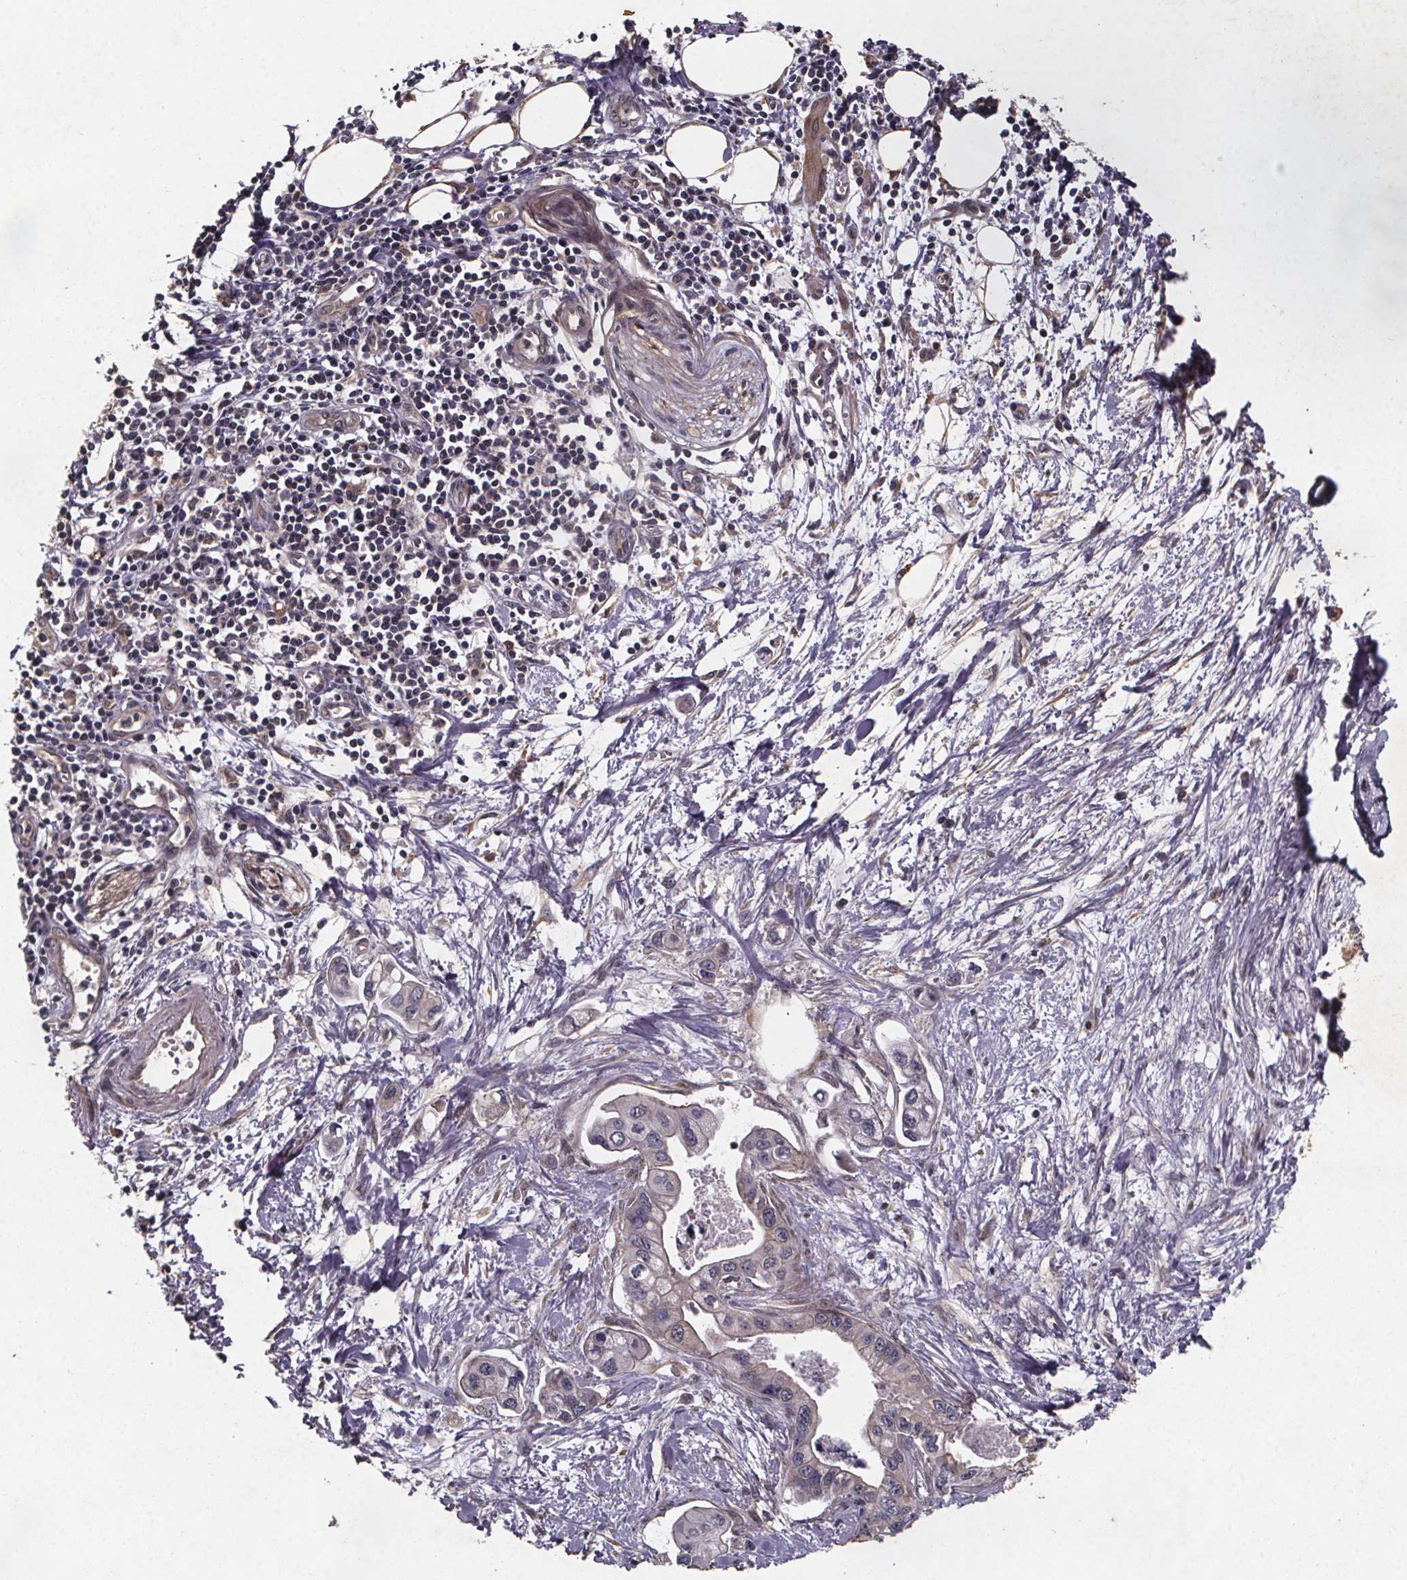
{"staining": {"intensity": "weak", "quantity": "25%-75%", "location": "cytoplasmic/membranous"}, "tissue": "pancreatic cancer", "cell_type": "Tumor cells", "image_type": "cancer", "snomed": [{"axis": "morphology", "description": "Adenocarcinoma, NOS"}, {"axis": "topography", "description": "Pancreas"}], "caption": "Human pancreatic cancer stained with a protein marker exhibits weak staining in tumor cells.", "gene": "PIERCE2", "patient": {"sex": "male", "age": 60}}